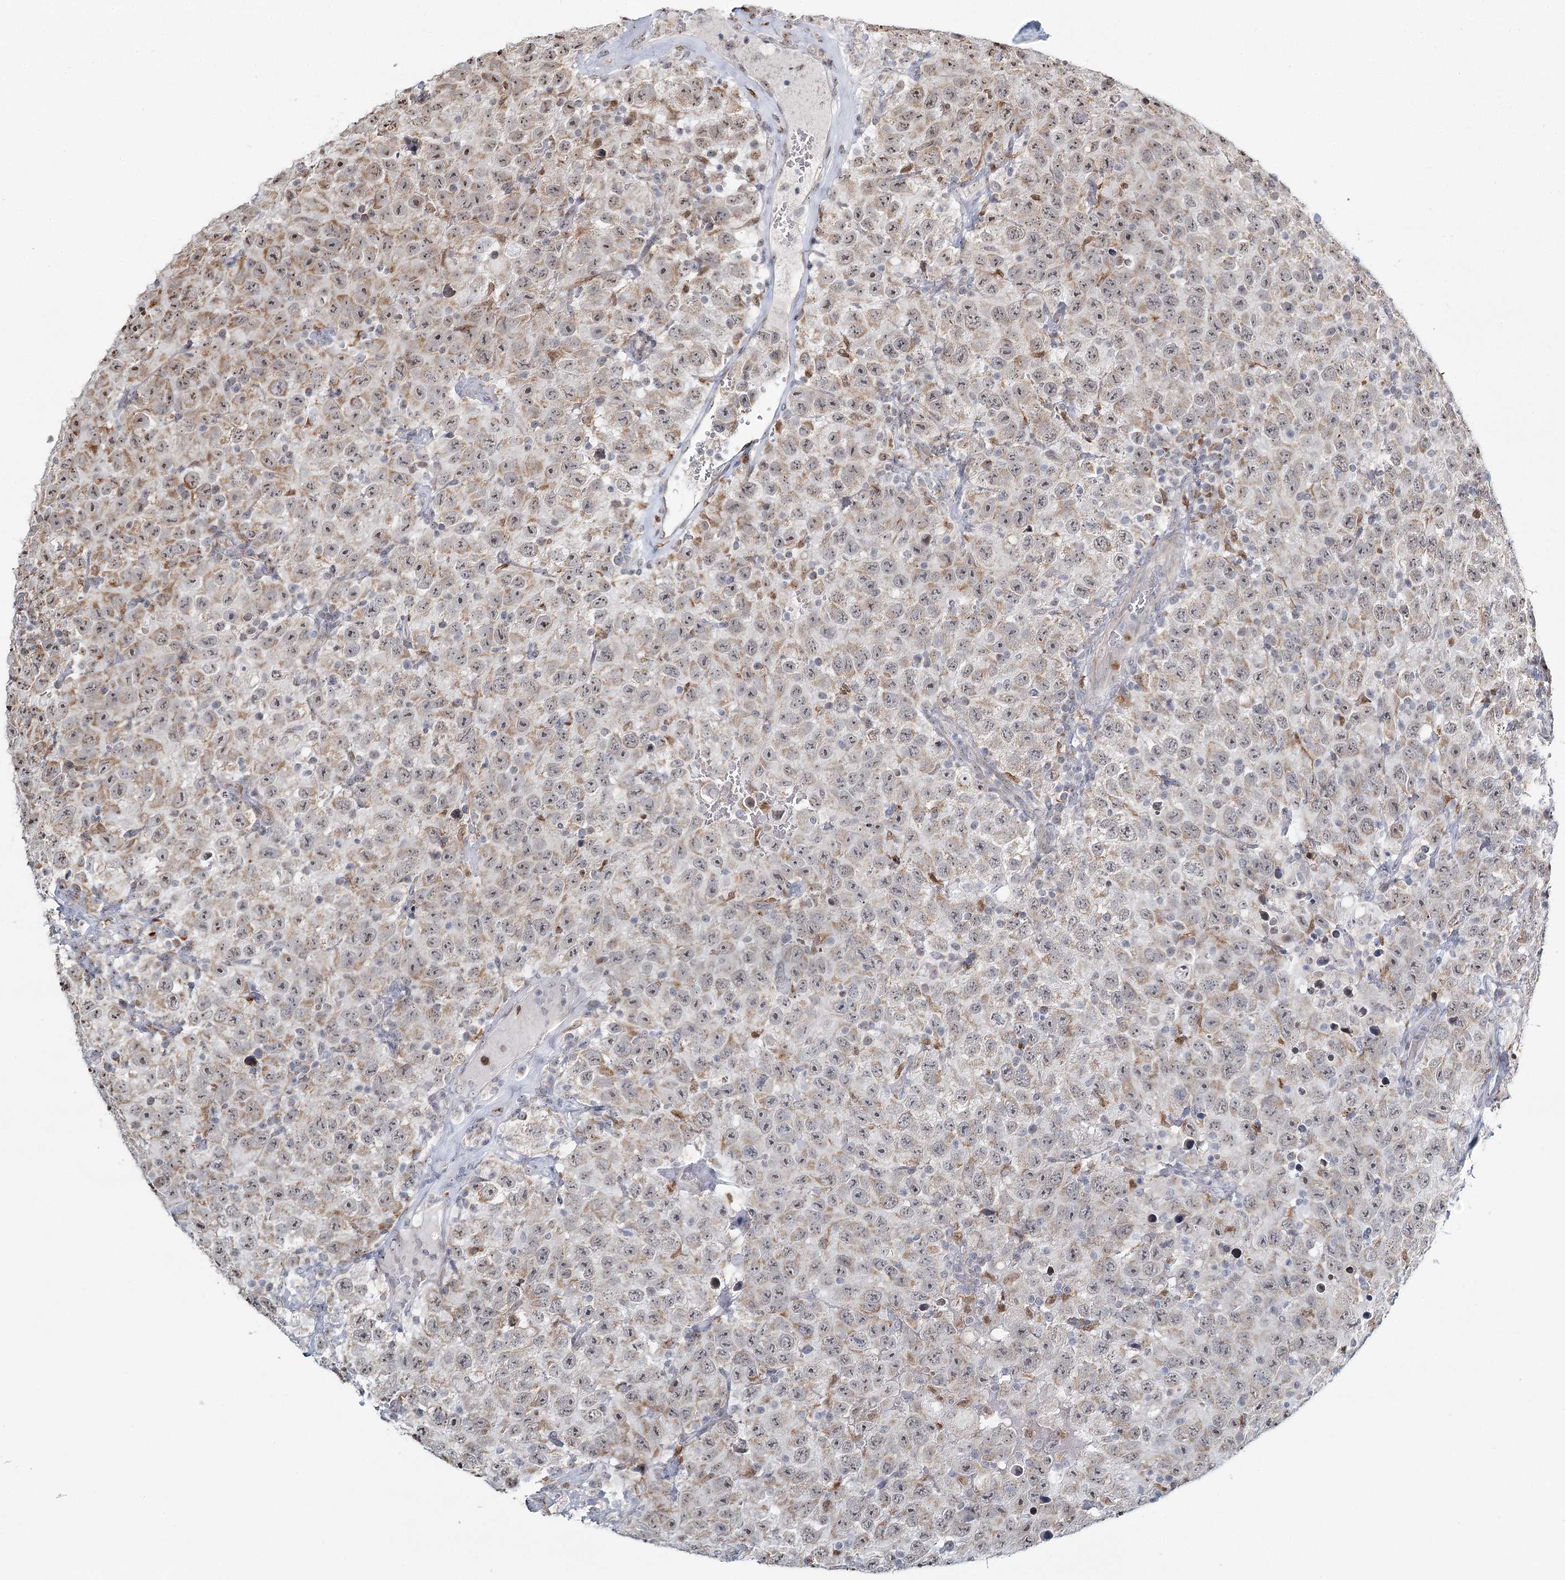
{"staining": {"intensity": "moderate", "quantity": "25%-75%", "location": "cytoplasmic/membranous"}, "tissue": "testis cancer", "cell_type": "Tumor cells", "image_type": "cancer", "snomed": [{"axis": "morphology", "description": "Seminoma, NOS"}, {"axis": "topography", "description": "Testis"}], "caption": "High-power microscopy captured an IHC micrograph of testis seminoma, revealing moderate cytoplasmic/membranous staining in approximately 25%-75% of tumor cells.", "gene": "ATAD1", "patient": {"sex": "male", "age": 41}}